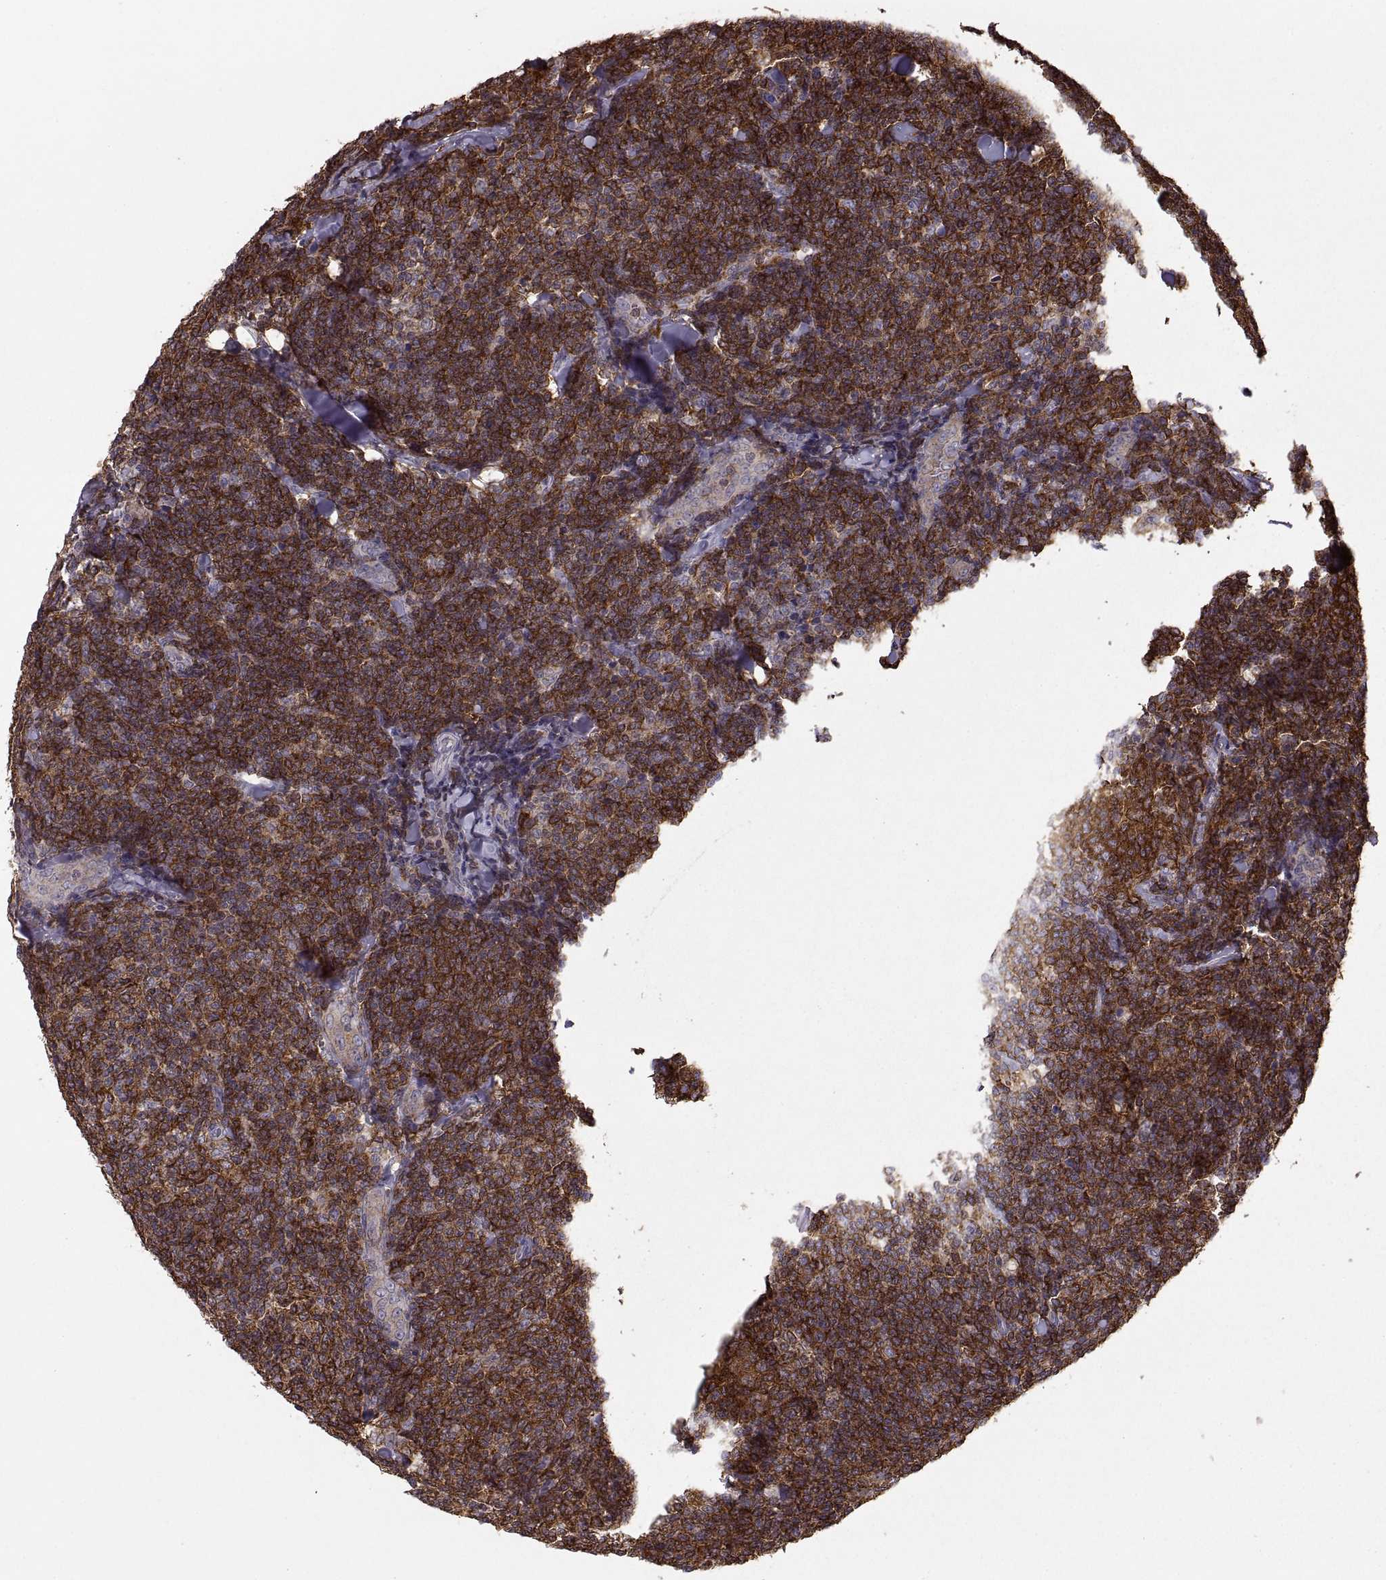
{"staining": {"intensity": "strong", "quantity": ">75%", "location": "cytoplasmic/membranous"}, "tissue": "lymphoma", "cell_type": "Tumor cells", "image_type": "cancer", "snomed": [{"axis": "morphology", "description": "Malignant lymphoma, non-Hodgkin's type, Low grade"}, {"axis": "topography", "description": "Lymph node"}], "caption": "A micrograph showing strong cytoplasmic/membranous expression in about >75% of tumor cells in low-grade malignant lymphoma, non-Hodgkin's type, as visualized by brown immunohistochemical staining.", "gene": "EZR", "patient": {"sex": "female", "age": 56}}